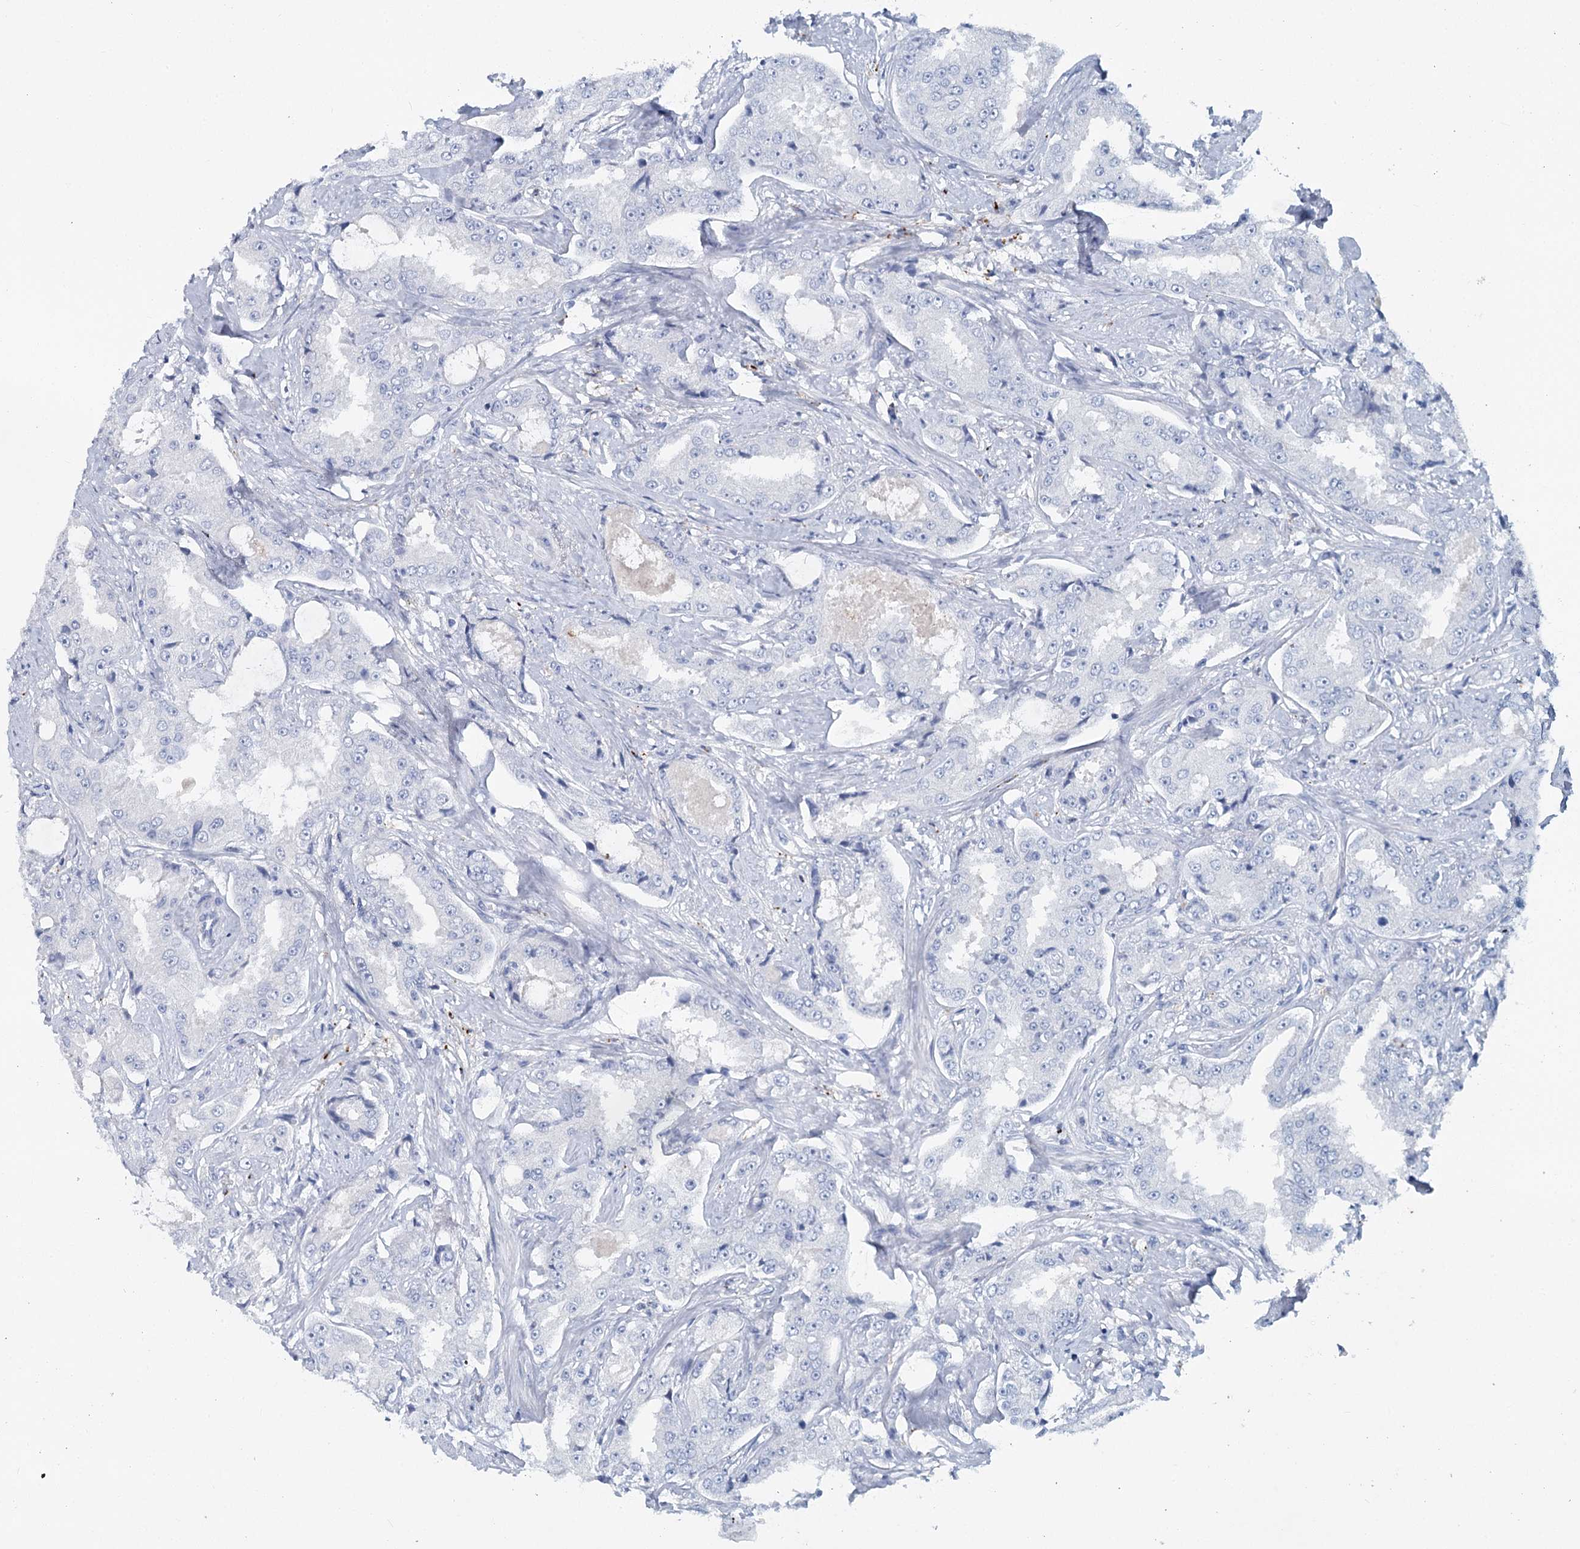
{"staining": {"intensity": "negative", "quantity": "none", "location": "none"}, "tissue": "prostate cancer", "cell_type": "Tumor cells", "image_type": "cancer", "snomed": [{"axis": "morphology", "description": "Adenocarcinoma, High grade"}, {"axis": "topography", "description": "Prostate"}], "caption": "Prostate cancer (adenocarcinoma (high-grade)) was stained to show a protein in brown. There is no significant staining in tumor cells.", "gene": "METTL7B", "patient": {"sex": "male", "age": 73}}